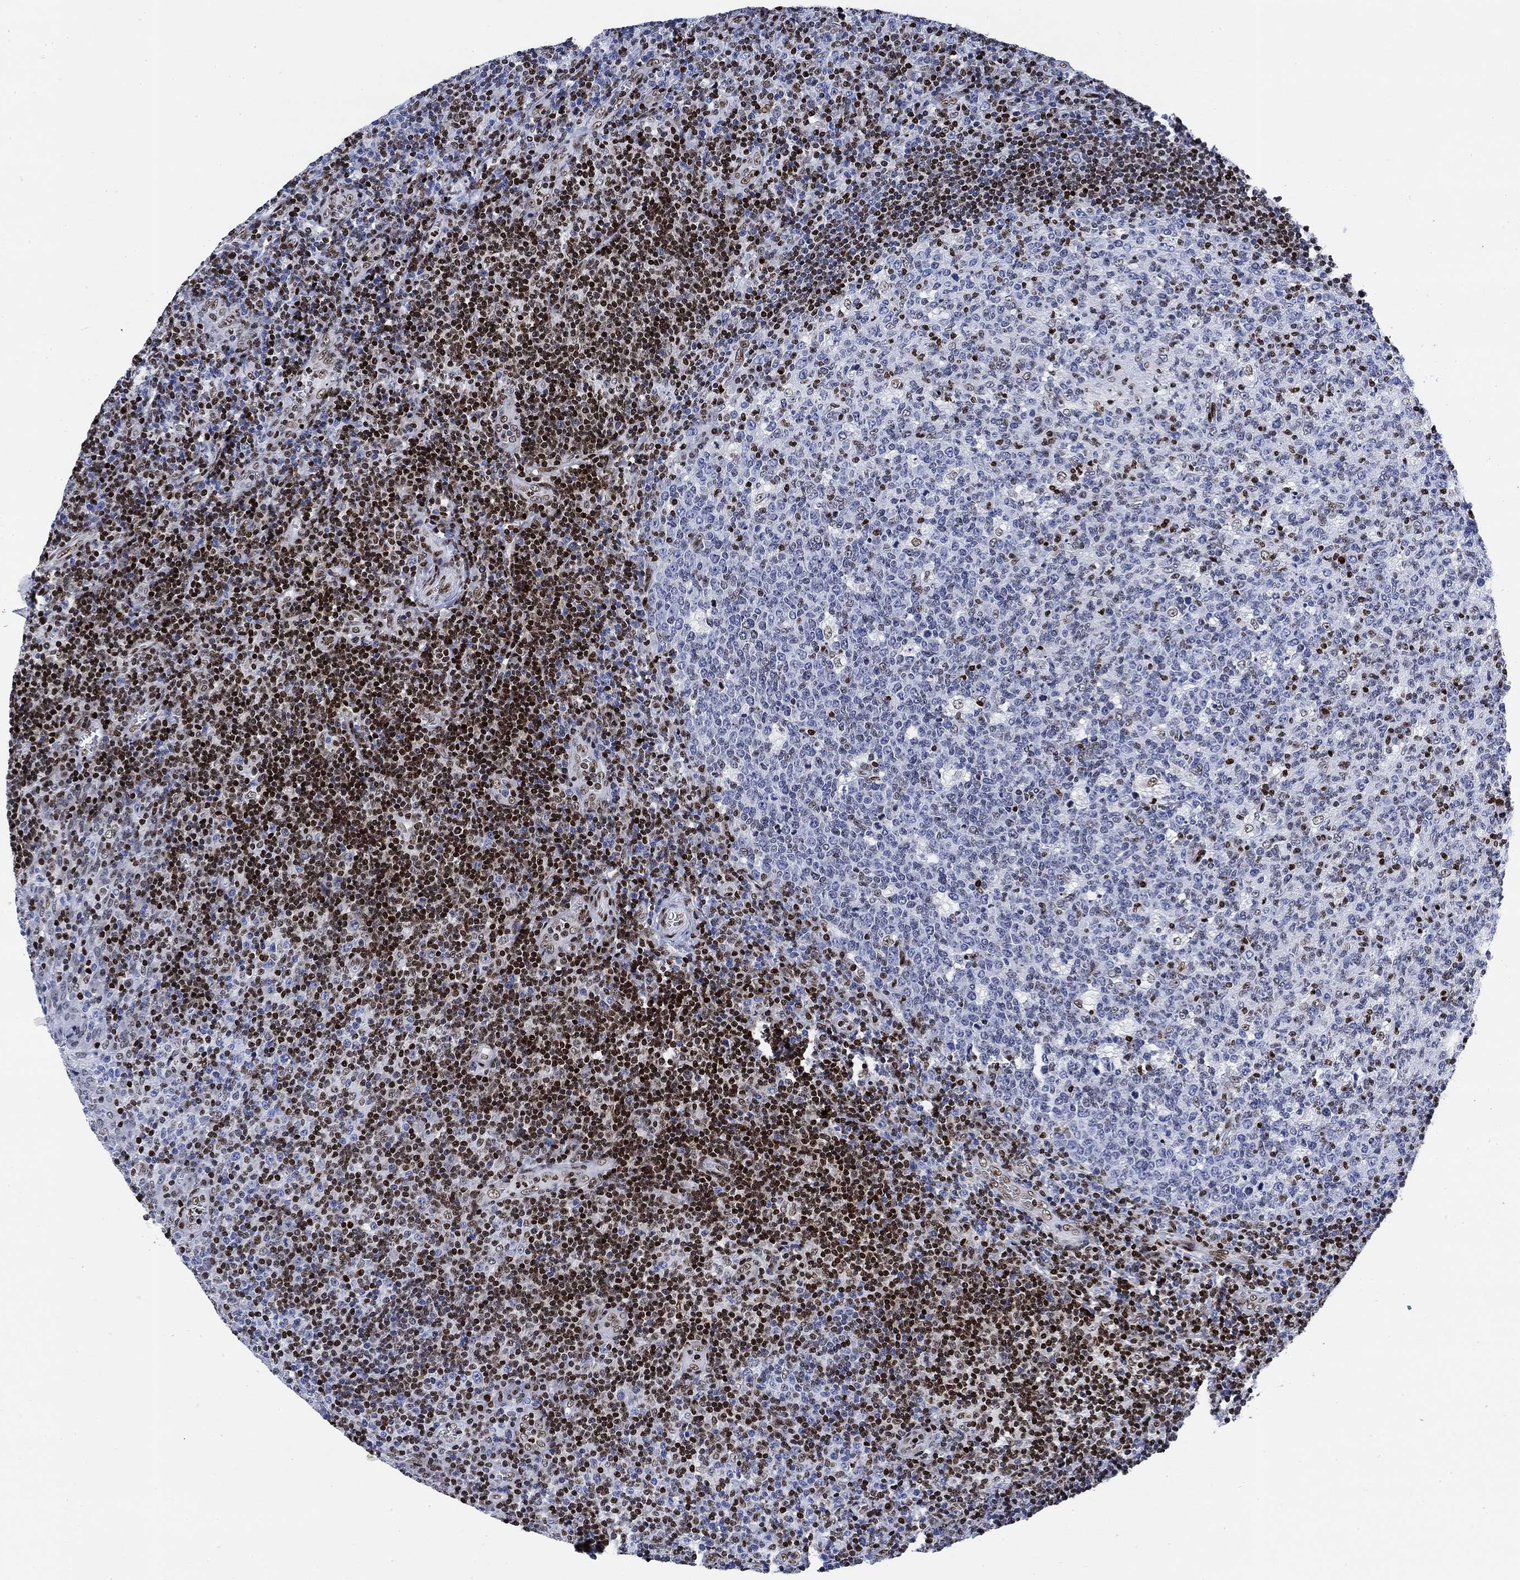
{"staining": {"intensity": "strong", "quantity": "<25%", "location": "nuclear"}, "tissue": "tonsil", "cell_type": "Germinal center cells", "image_type": "normal", "snomed": [{"axis": "morphology", "description": "Normal tissue, NOS"}, {"axis": "topography", "description": "Tonsil"}], "caption": "Immunohistochemical staining of normal human tonsil shows strong nuclear protein positivity in approximately <25% of germinal center cells.", "gene": "H1", "patient": {"sex": "female", "age": 13}}